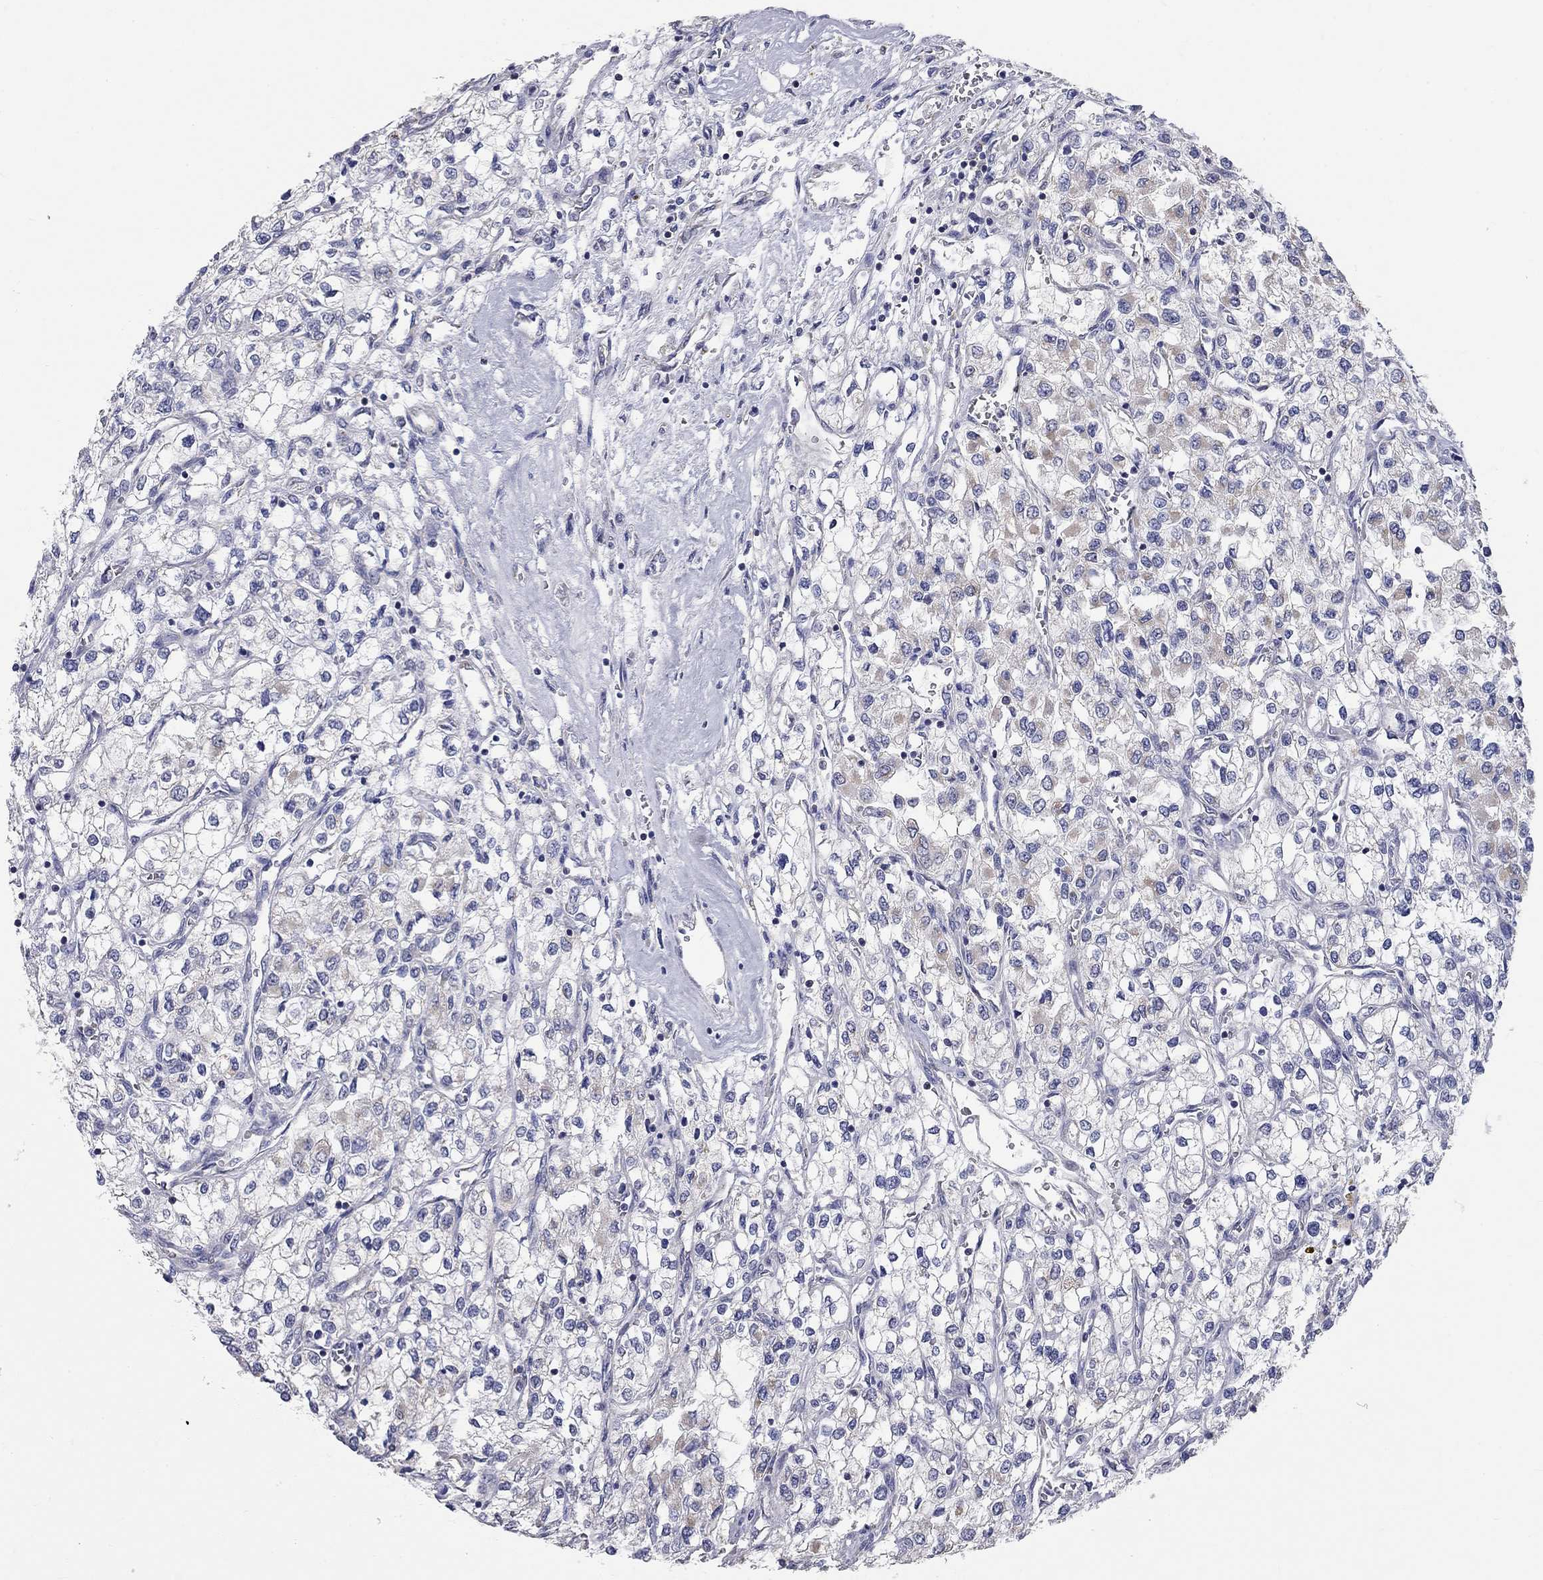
{"staining": {"intensity": "negative", "quantity": "none", "location": "none"}, "tissue": "renal cancer", "cell_type": "Tumor cells", "image_type": "cancer", "snomed": [{"axis": "morphology", "description": "Adenocarcinoma, NOS"}, {"axis": "topography", "description": "Kidney"}], "caption": "A high-resolution photomicrograph shows IHC staining of renal adenocarcinoma, which displays no significant expression in tumor cells.", "gene": "CFAP161", "patient": {"sex": "male", "age": 80}}